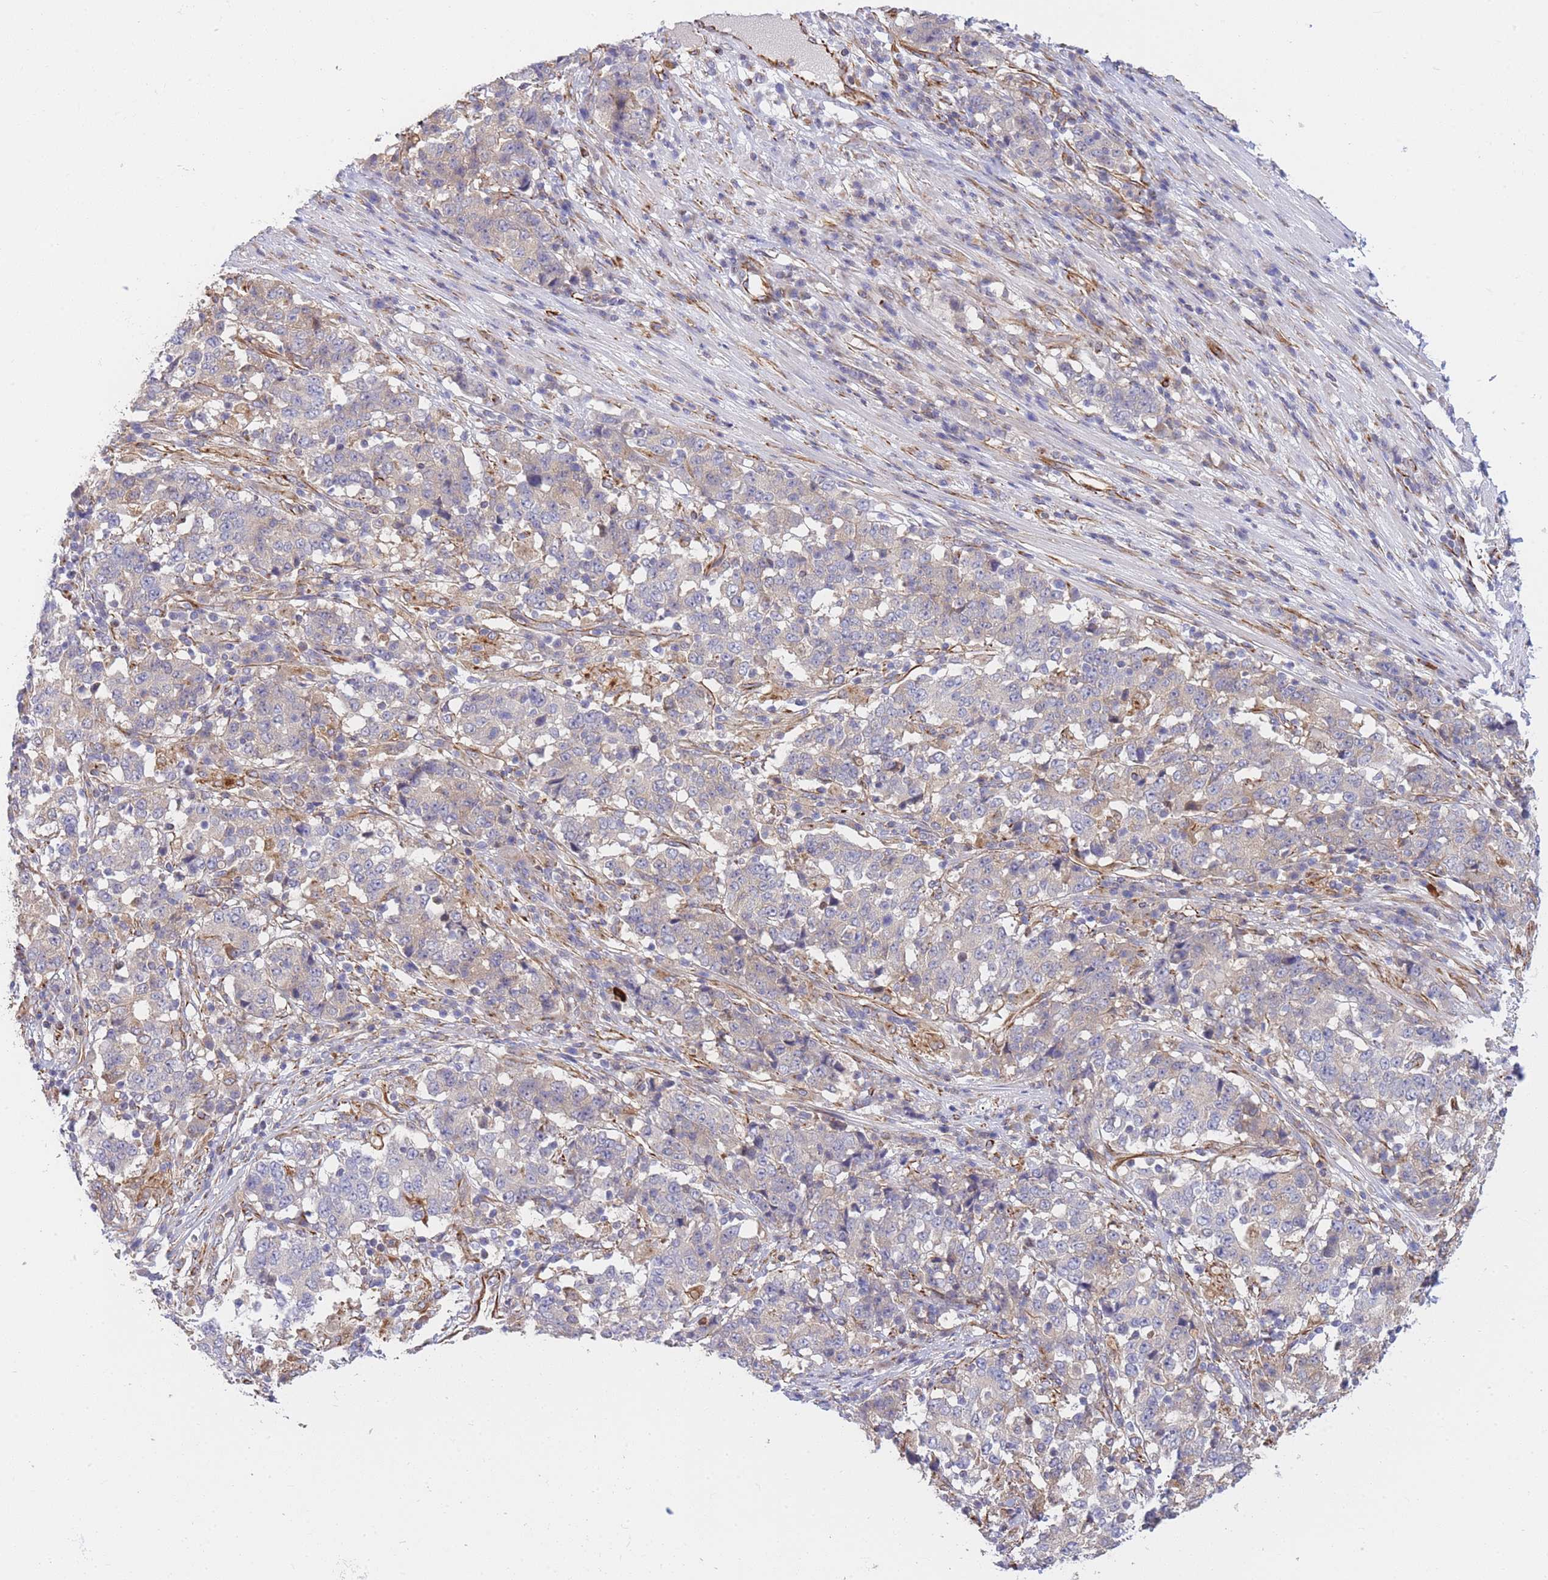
{"staining": {"intensity": "negative", "quantity": "none", "location": "none"}, "tissue": "stomach cancer", "cell_type": "Tumor cells", "image_type": "cancer", "snomed": [{"axis": "morphology", "description": "Adenocarcinoma, NOS"}, {"axis": "topography", "description": "Stomach"}], "caption": "High power microscopy photomicrograph of an immunohistochemistry (IHC) photomicrograph of adenocarcinoma (stomach), revealing no significant expression in tumor cells.", "gene": "ECPAS", "patient": {"sex": "male", "age": 59}}